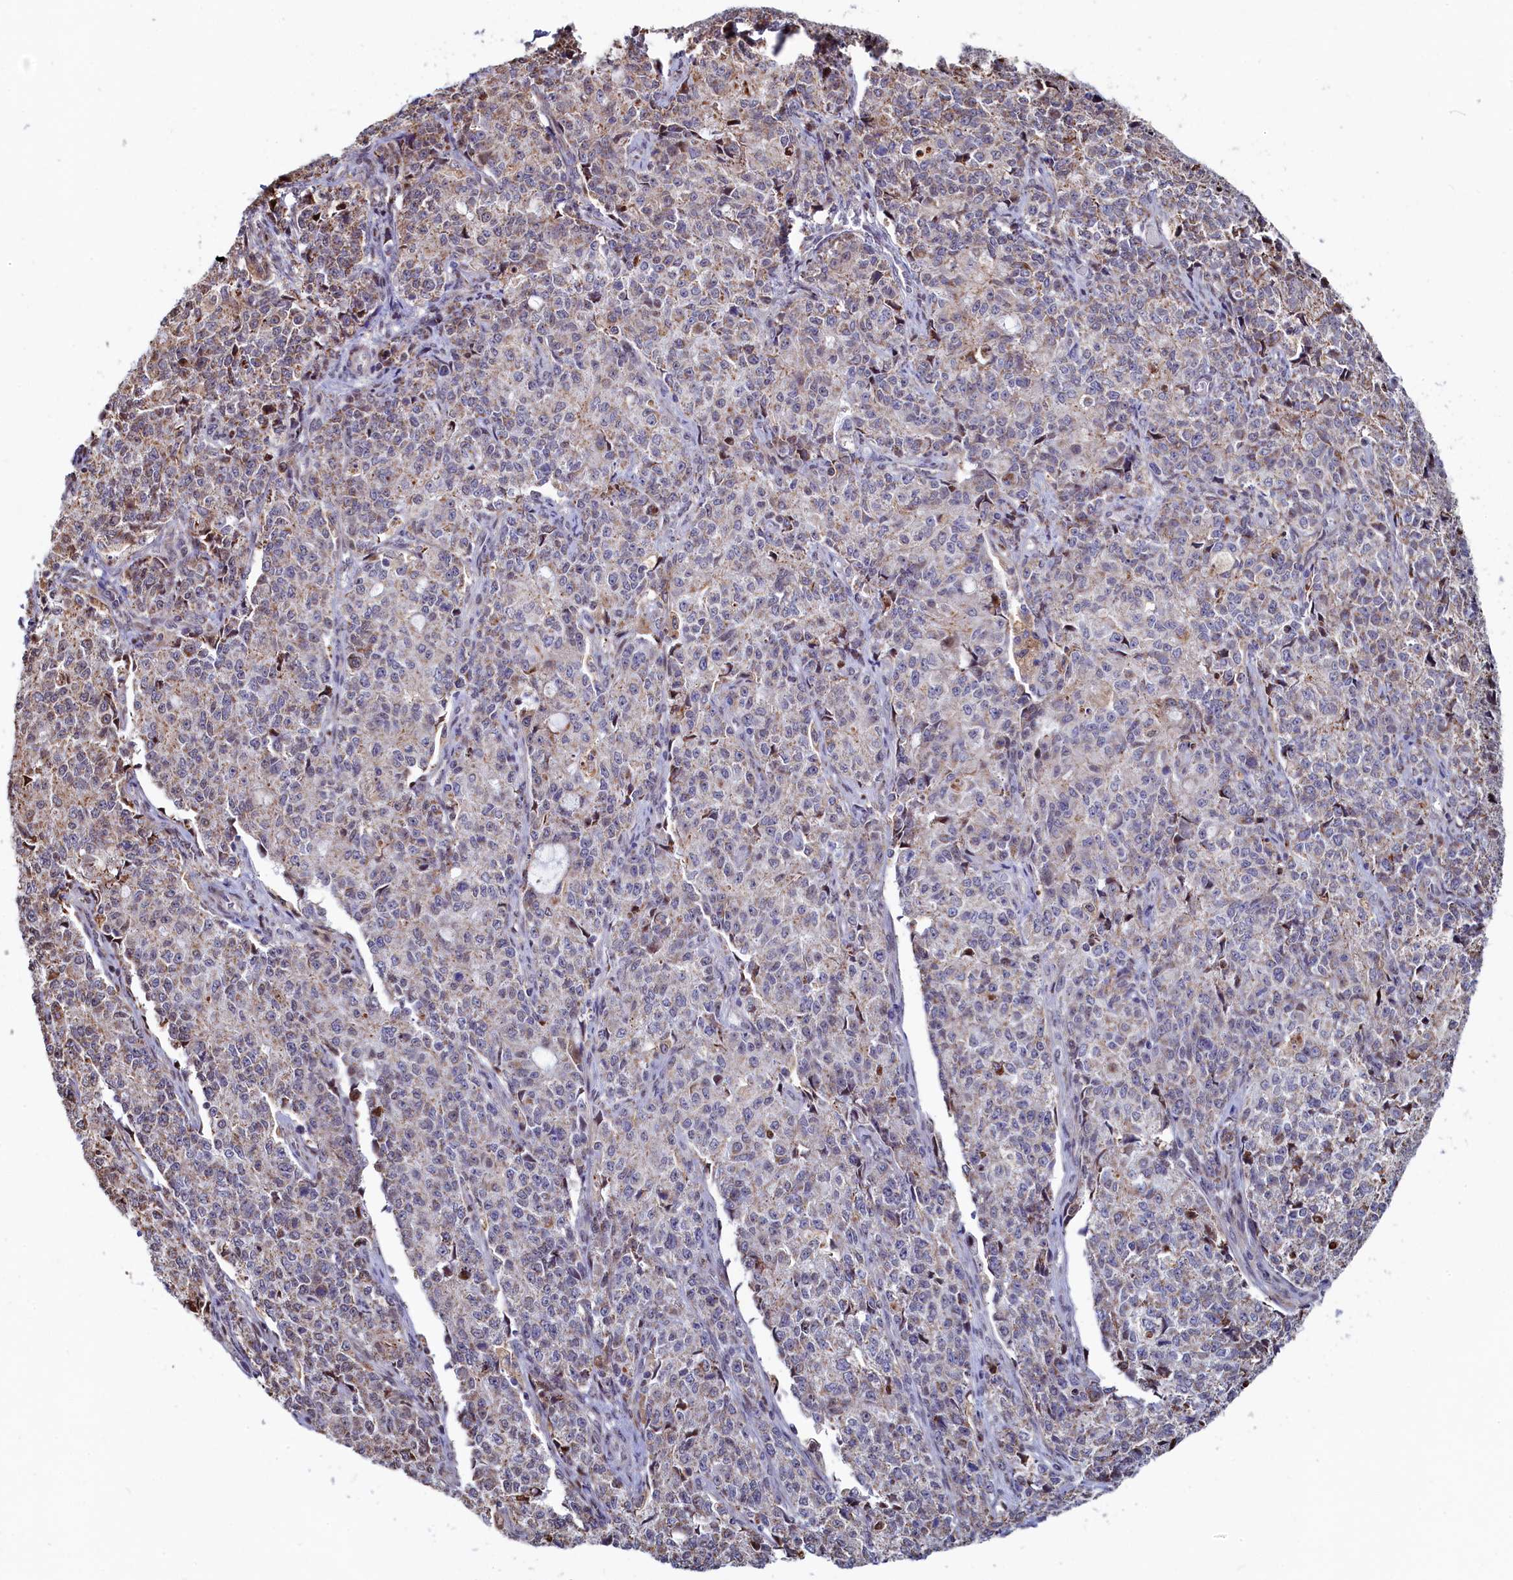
{"staining": {"intensity": "weak", "quantity": "<25%", "location": "cytoplasmic/membranous"}, "tissue": "endometrial cancer", "cell_type": "Tumor cells", "image_type": "cancer", "snomed": [{"axis": "morphology", "description": "Adenocarcinoma, NOS"}, {"axis": "topography", "description": "Endometrium"}], "caption": "This is a histopathology image of immunohistochemistry (IHC) staining of endometrial adenocarcinoma, which shows no staining in tumor cells.", "gene": "HDGFL3", "patient": {"sex": "female", "age": 50}}